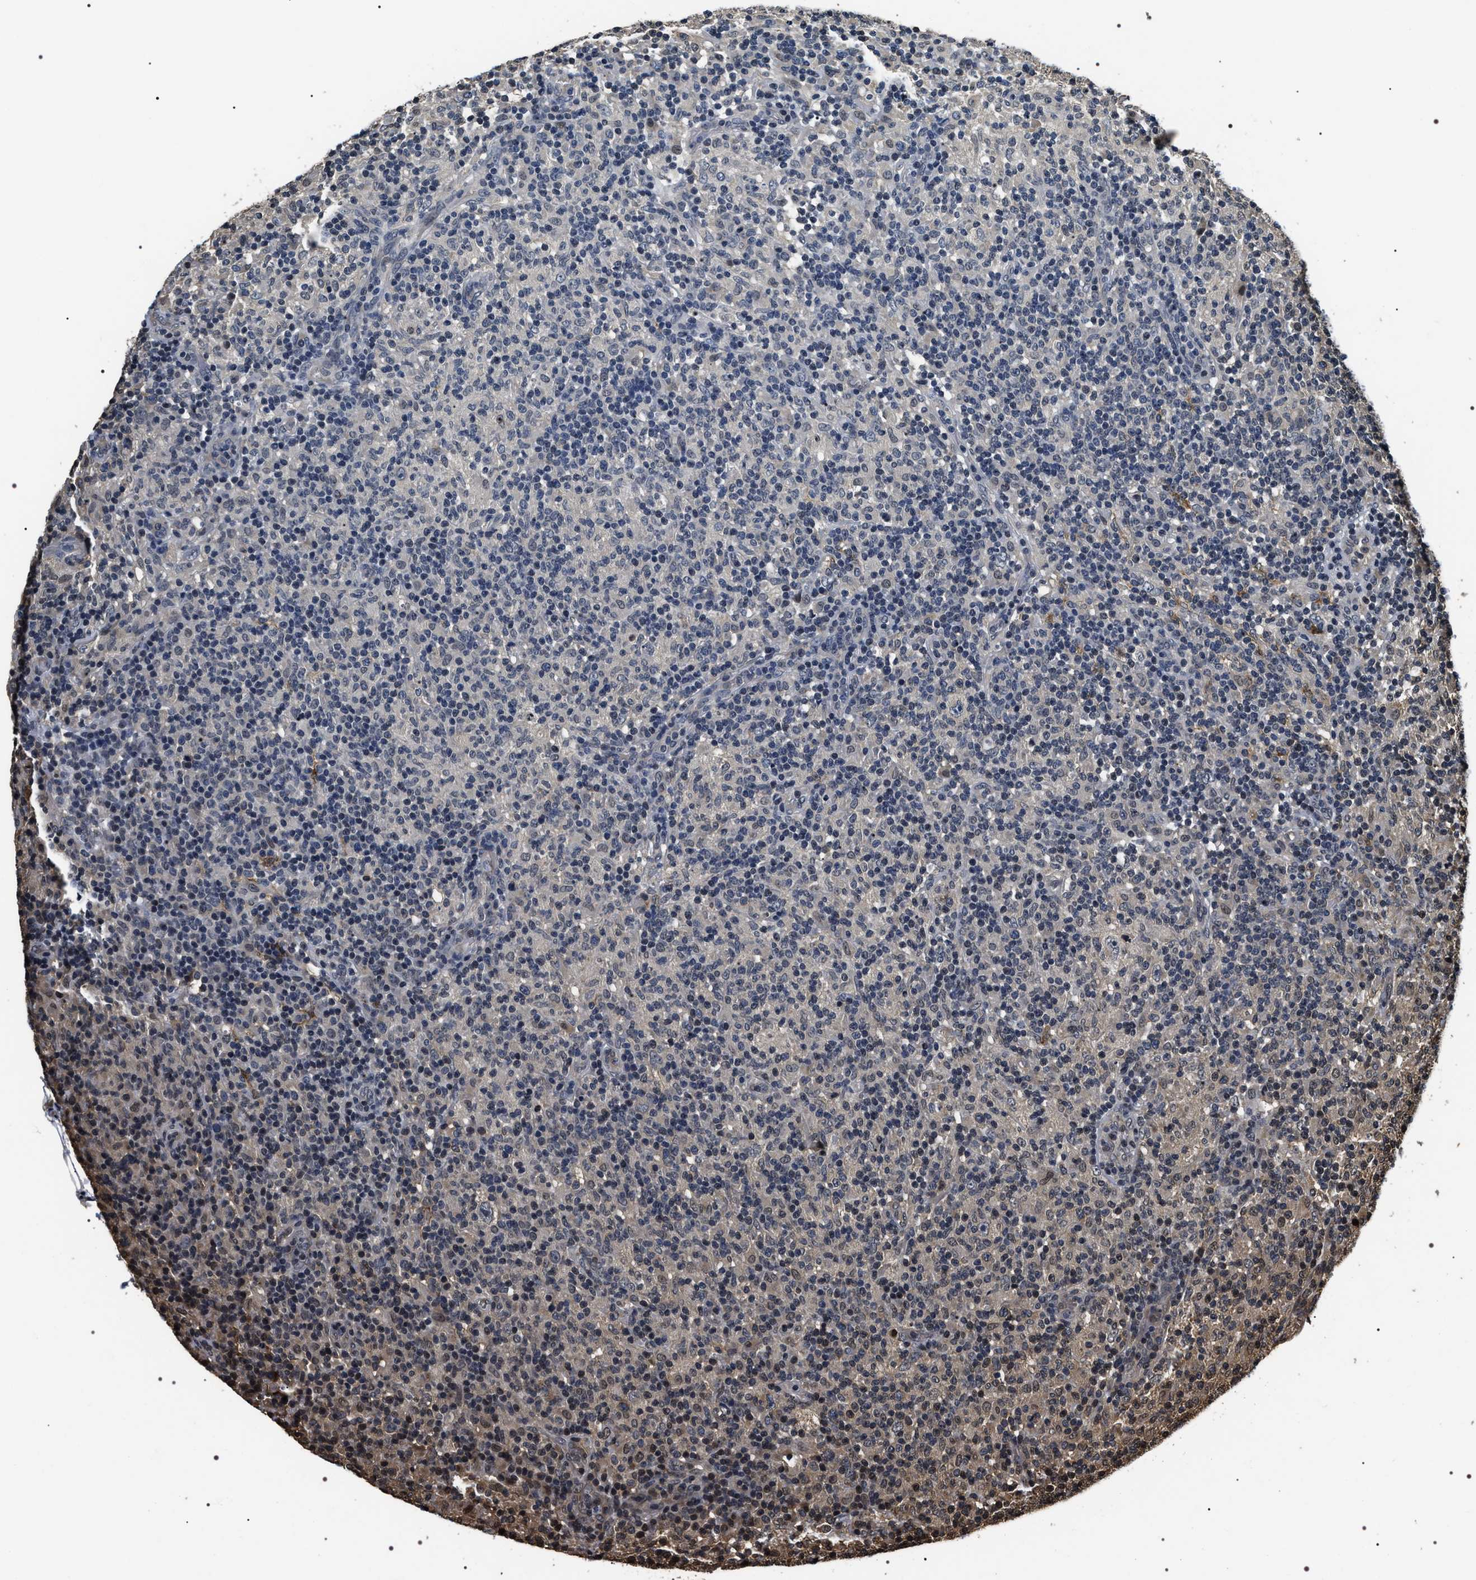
{"staining": {"intensity": "negative", "quantity": "none", "location": "none"}, "tissue": "lymphoma", "cell_type": "Tumor cells", "image_type": "cancer", "snomed": [{"axis": "morphology", "description": "Hodgkin's disease, NOS"}, {"axis": "topography", "description": "Lymph node"}], "caption": "Immunohistochemistry (IHC) image of neoplastic tissue: human Hodgkin's disease stained with DAB (3,3'-diaminobenzidine) reveals no significant protein staining in tumor cells.", "gene": "ARHGAP22", "patient": {"sex": "male", "age": 70}}